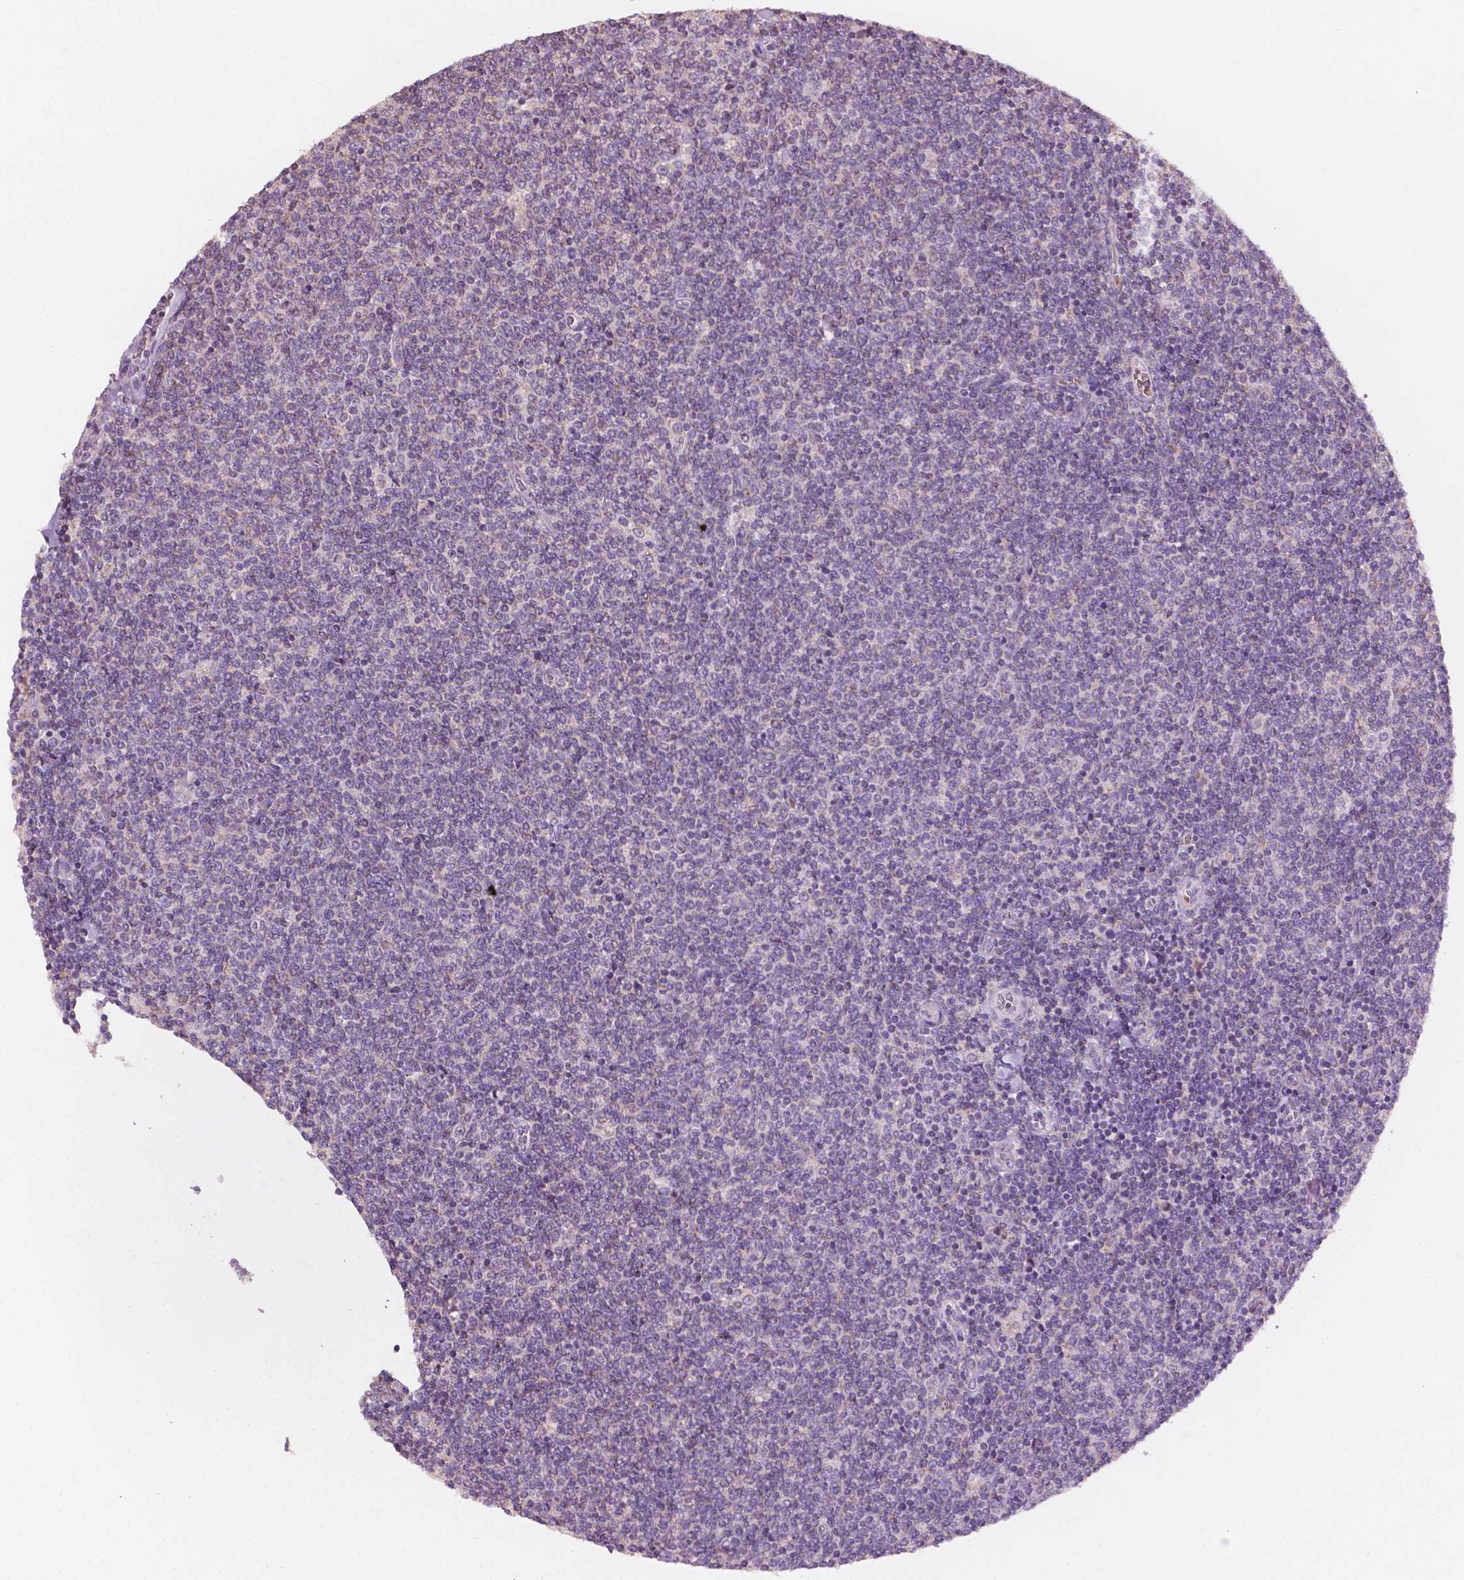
{"staining": {"intensity": "negative", "quantity": "none", "location": "none"}, "tissue": "lymphoma", "cell_type": "Tumor cells", "image_type": "cancer", "snomed": [{"axis": "morphology", "description": "Malignant lymphoma, non-Hodgkin's type, Low grade"}, {"axis": "topography", "description": "Lymph node"}], "caption": "Tumor cells show no significant positivity in lymphoma. The staining is performed using DAB (3,3'-diaminobenzidine) brown chromogen with nuclei counter-stained in using hematoxylin.", "gene": "NDUFS1", "patient": {"sex": "male", "age": 52}}